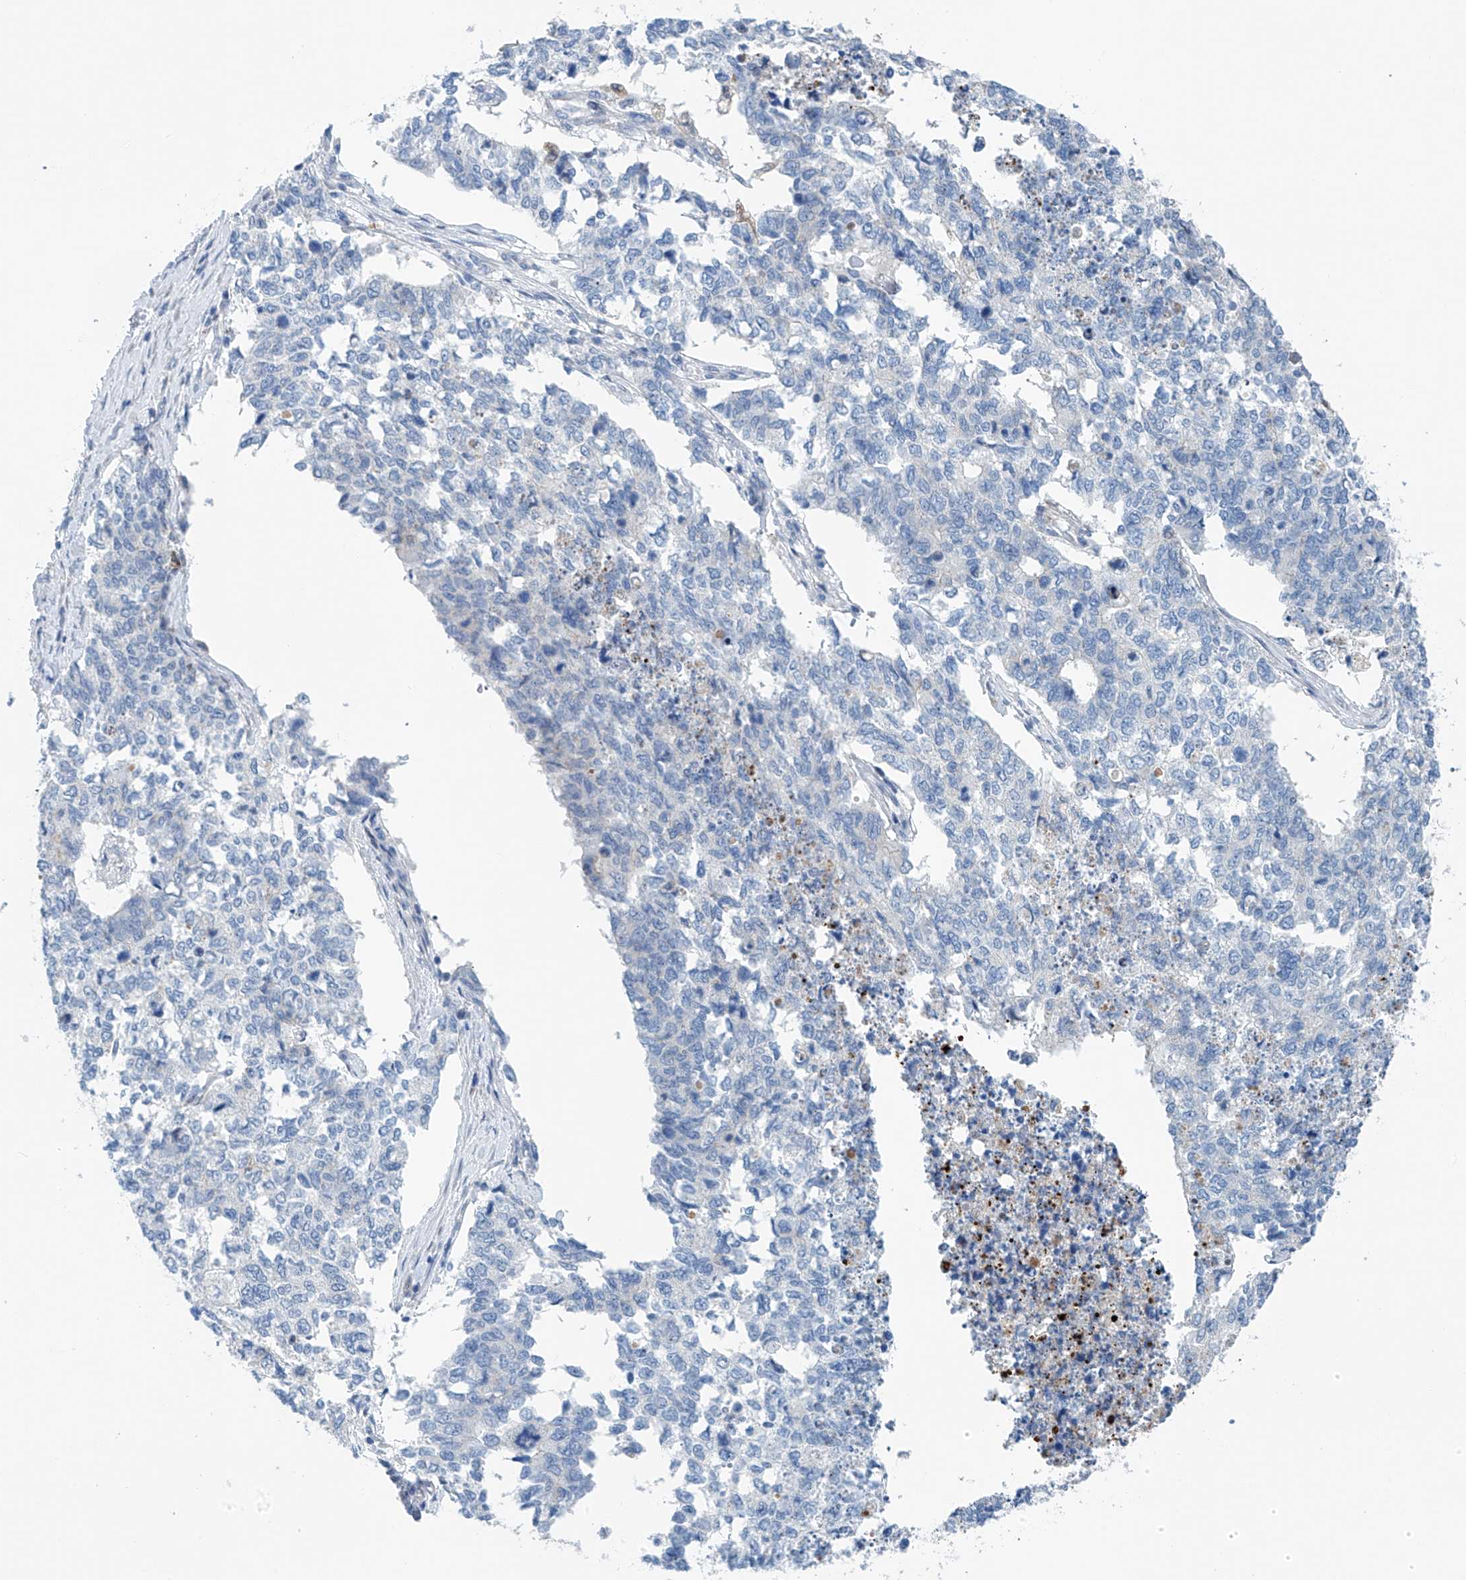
{"staining": {"intensity": "negative", "quantity": "none", "location": "none"}, "tissue": "cervical cancer", "cell_type": "Tumor cells", "image_type": "cancer", "snomed": [{"axis": "morphology", "description": "Squamous cell carcinoma, NOS"}, {"axis": "topography", "description": "Cervix"}], "caption": "Immunohistochemistry histopathology image of cervical squamous cell carcinoma stained for a protein (brown), which shows no positivity in tumor cells.", "gene": "CEP85L", "patient": {"sex": "female", "age": 63}}